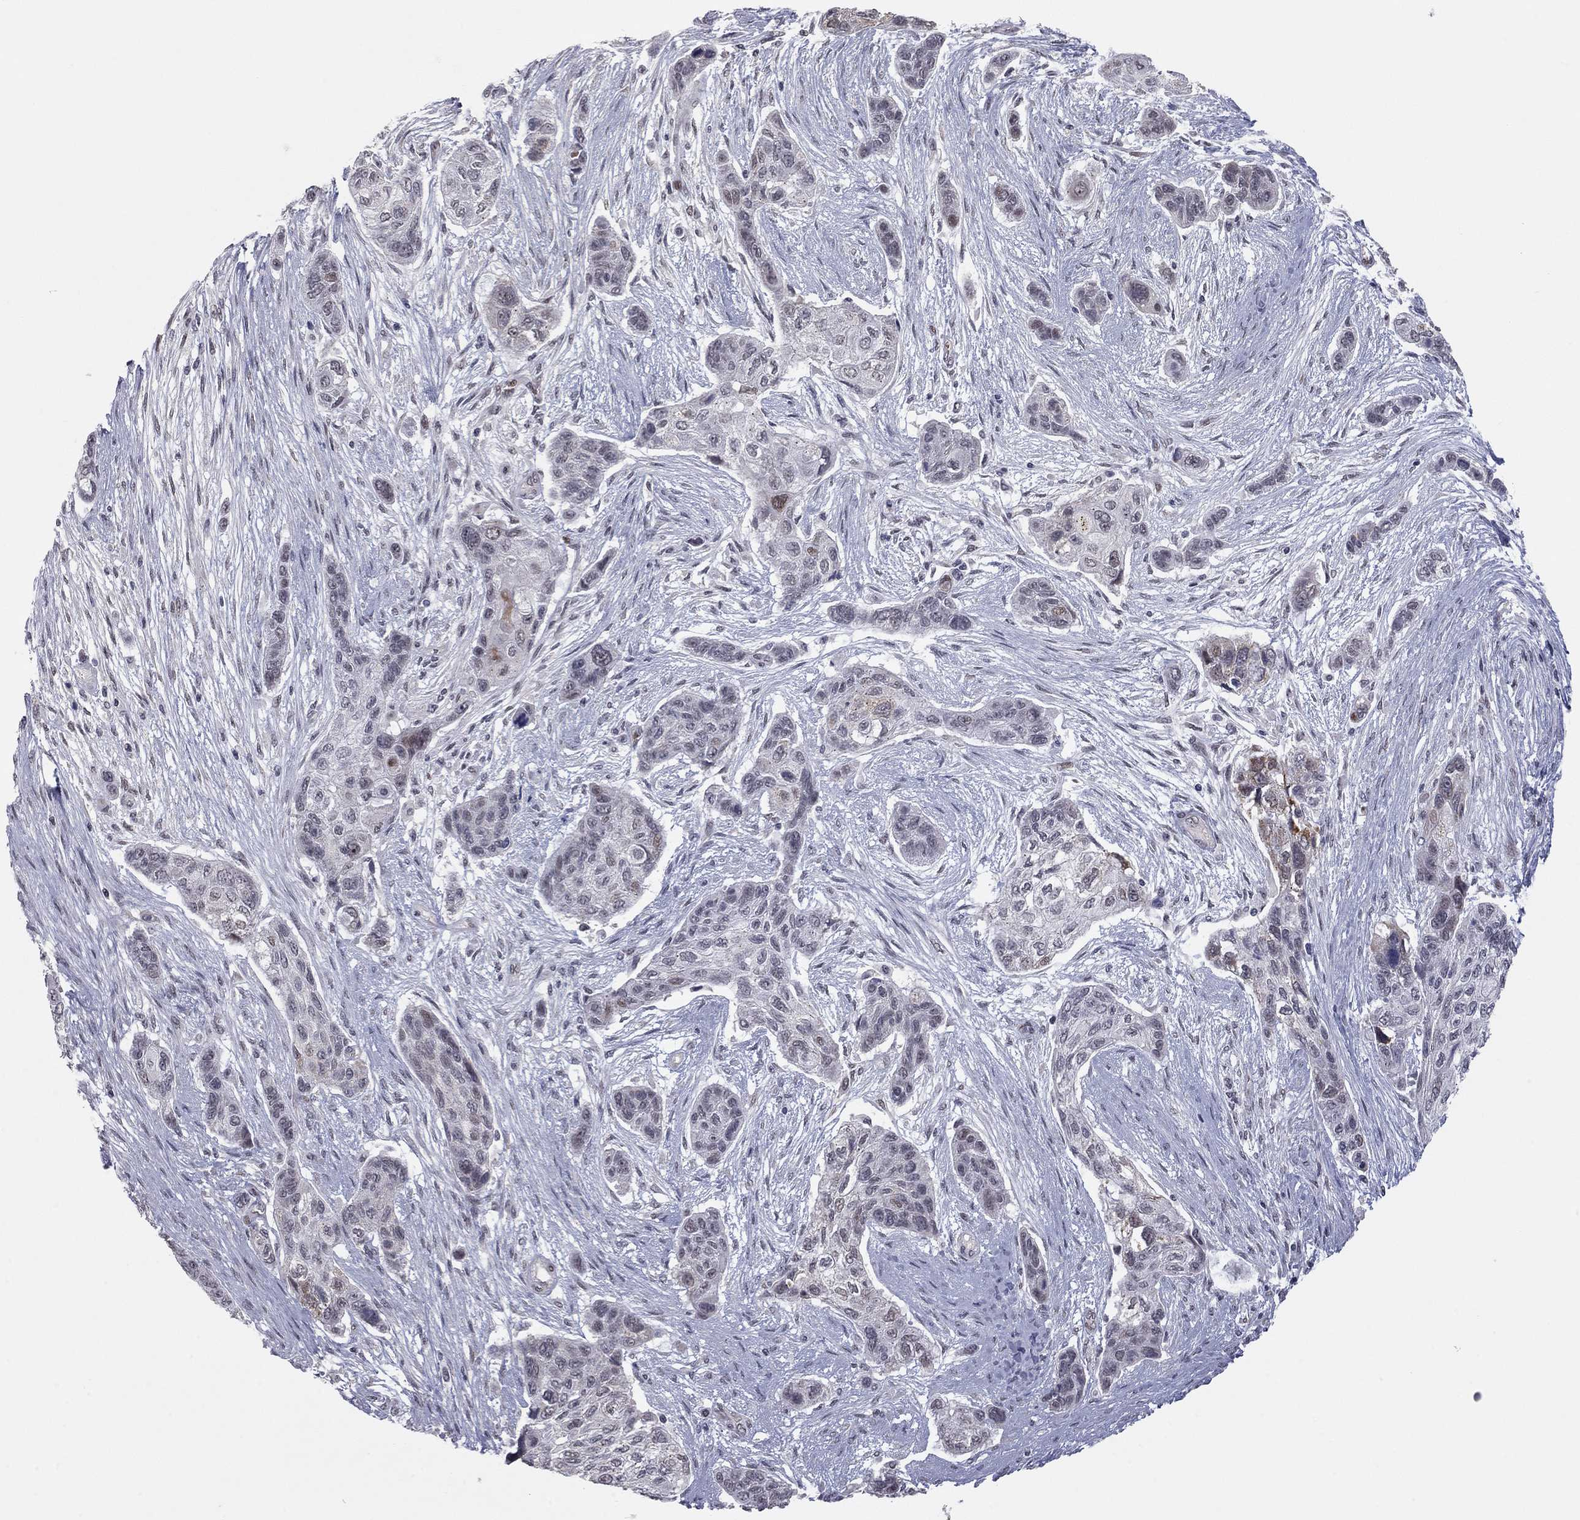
{"staining": {"intensity": "strong", "quantity": "<25%", "location": "cytoplasmic/membranous"}, "tissue": "lung cancer", "cell_type": "Tumor cells", "image_type": "cancer", "snomed": [{"axis": "morphology", "description": "Squamous cell carcinoma, NOS"}, {"axis": "topography", "description": "Lung"}], "caption": "Tumor cells show strong cytoplasmic/membranous staining in about <25% of cells in lung cancer.", "gene": "MC3R", "patient": {"sex": "male", "age": 69}}